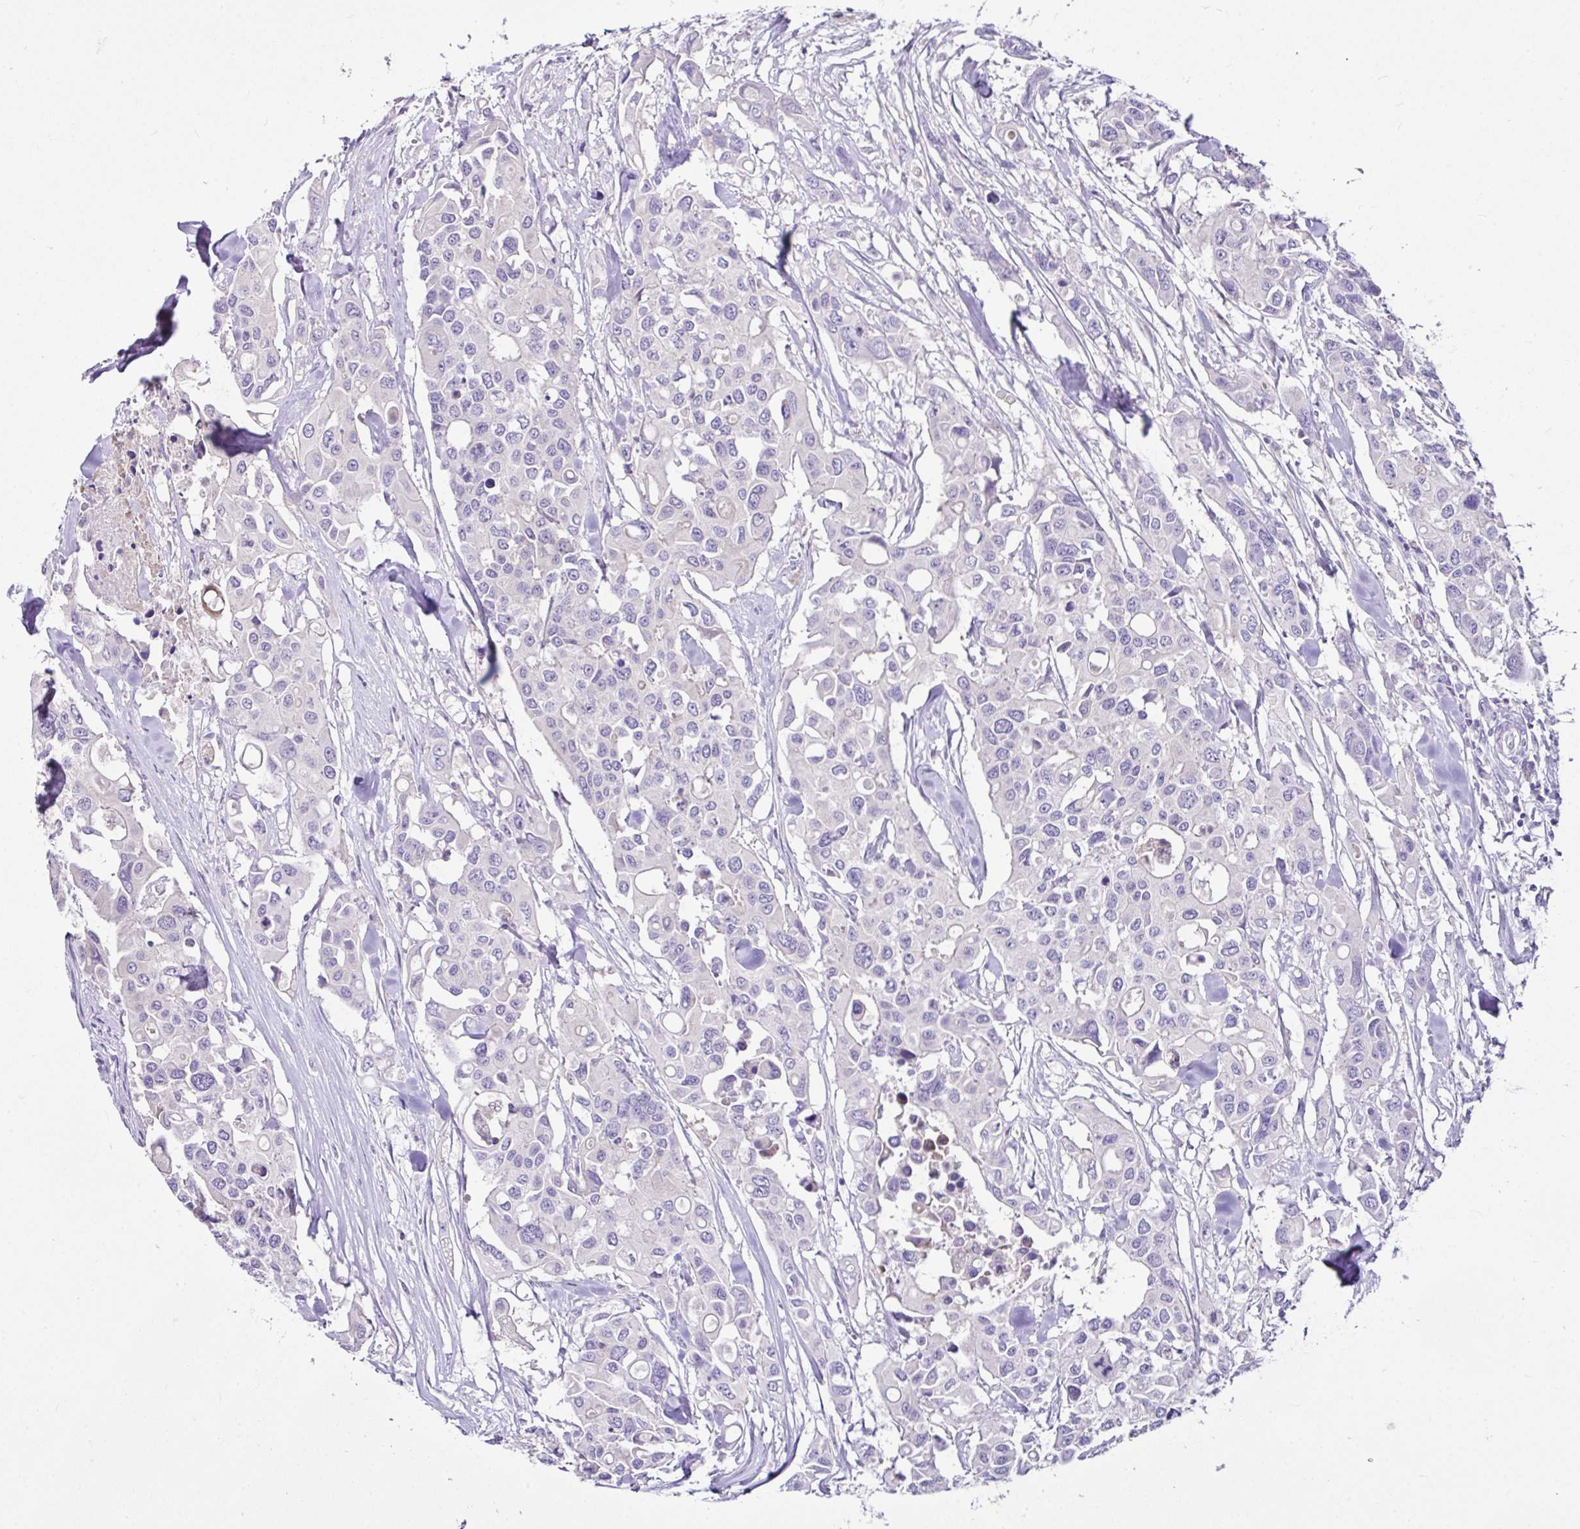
{"staining": {"intensity": "negative", "quantity": "none", "location": "none"}, "tissue": "colorectal cancer", "cell_type": "Tumor cells", "image_type": "cancer", "snomed": [{"axis": "morphology", "description": "Adenocarcinoma, NOS"}, {"axis": "topography", "description": "Colon"}], "caption": "High power microscopy image of an IHC image of colorectal cancer (adenocarcinoma), revealing no significant positivity in tumor cells.", "gene": "D2HGDH", "patient": {"sex": "male", "age": 77}}